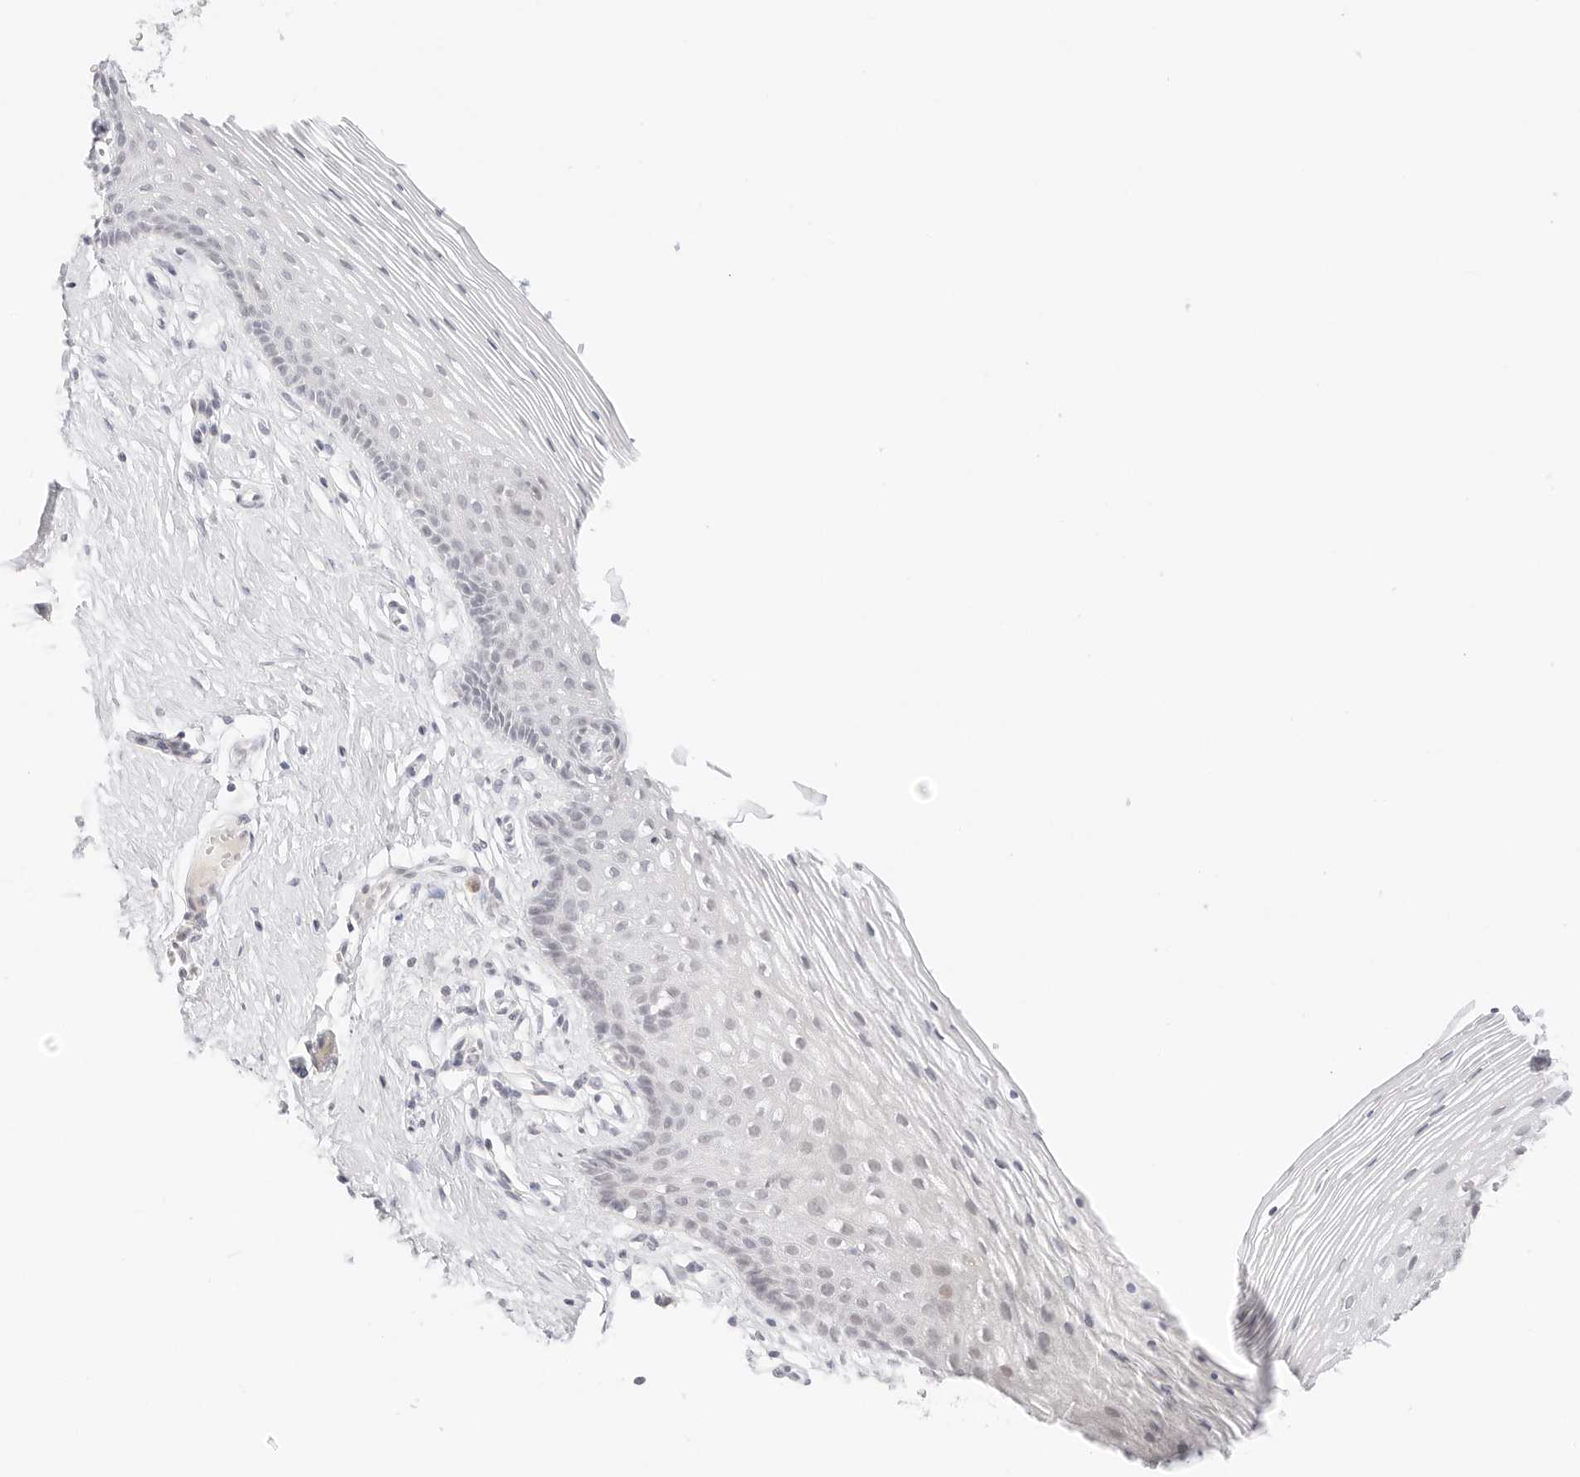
{"staining": {"intensity": "weak", "quantity": "<25%", "location": "nuclear"}, "tissue": "vagina", "cell_type": "Squamous epithelial cells", "image_type": "normal", "snomed": [{"axis": "morphology", "description": "Normal tissue, NOS"}, {"axis": "topography", "description": "Vagina"}], "caption": "Immunohistochemical staining of normal human vagina shows no significant staining in squamous epithelial cells.", "gene": "XKR4", "patient": {"sex": "female", "age": 32}}